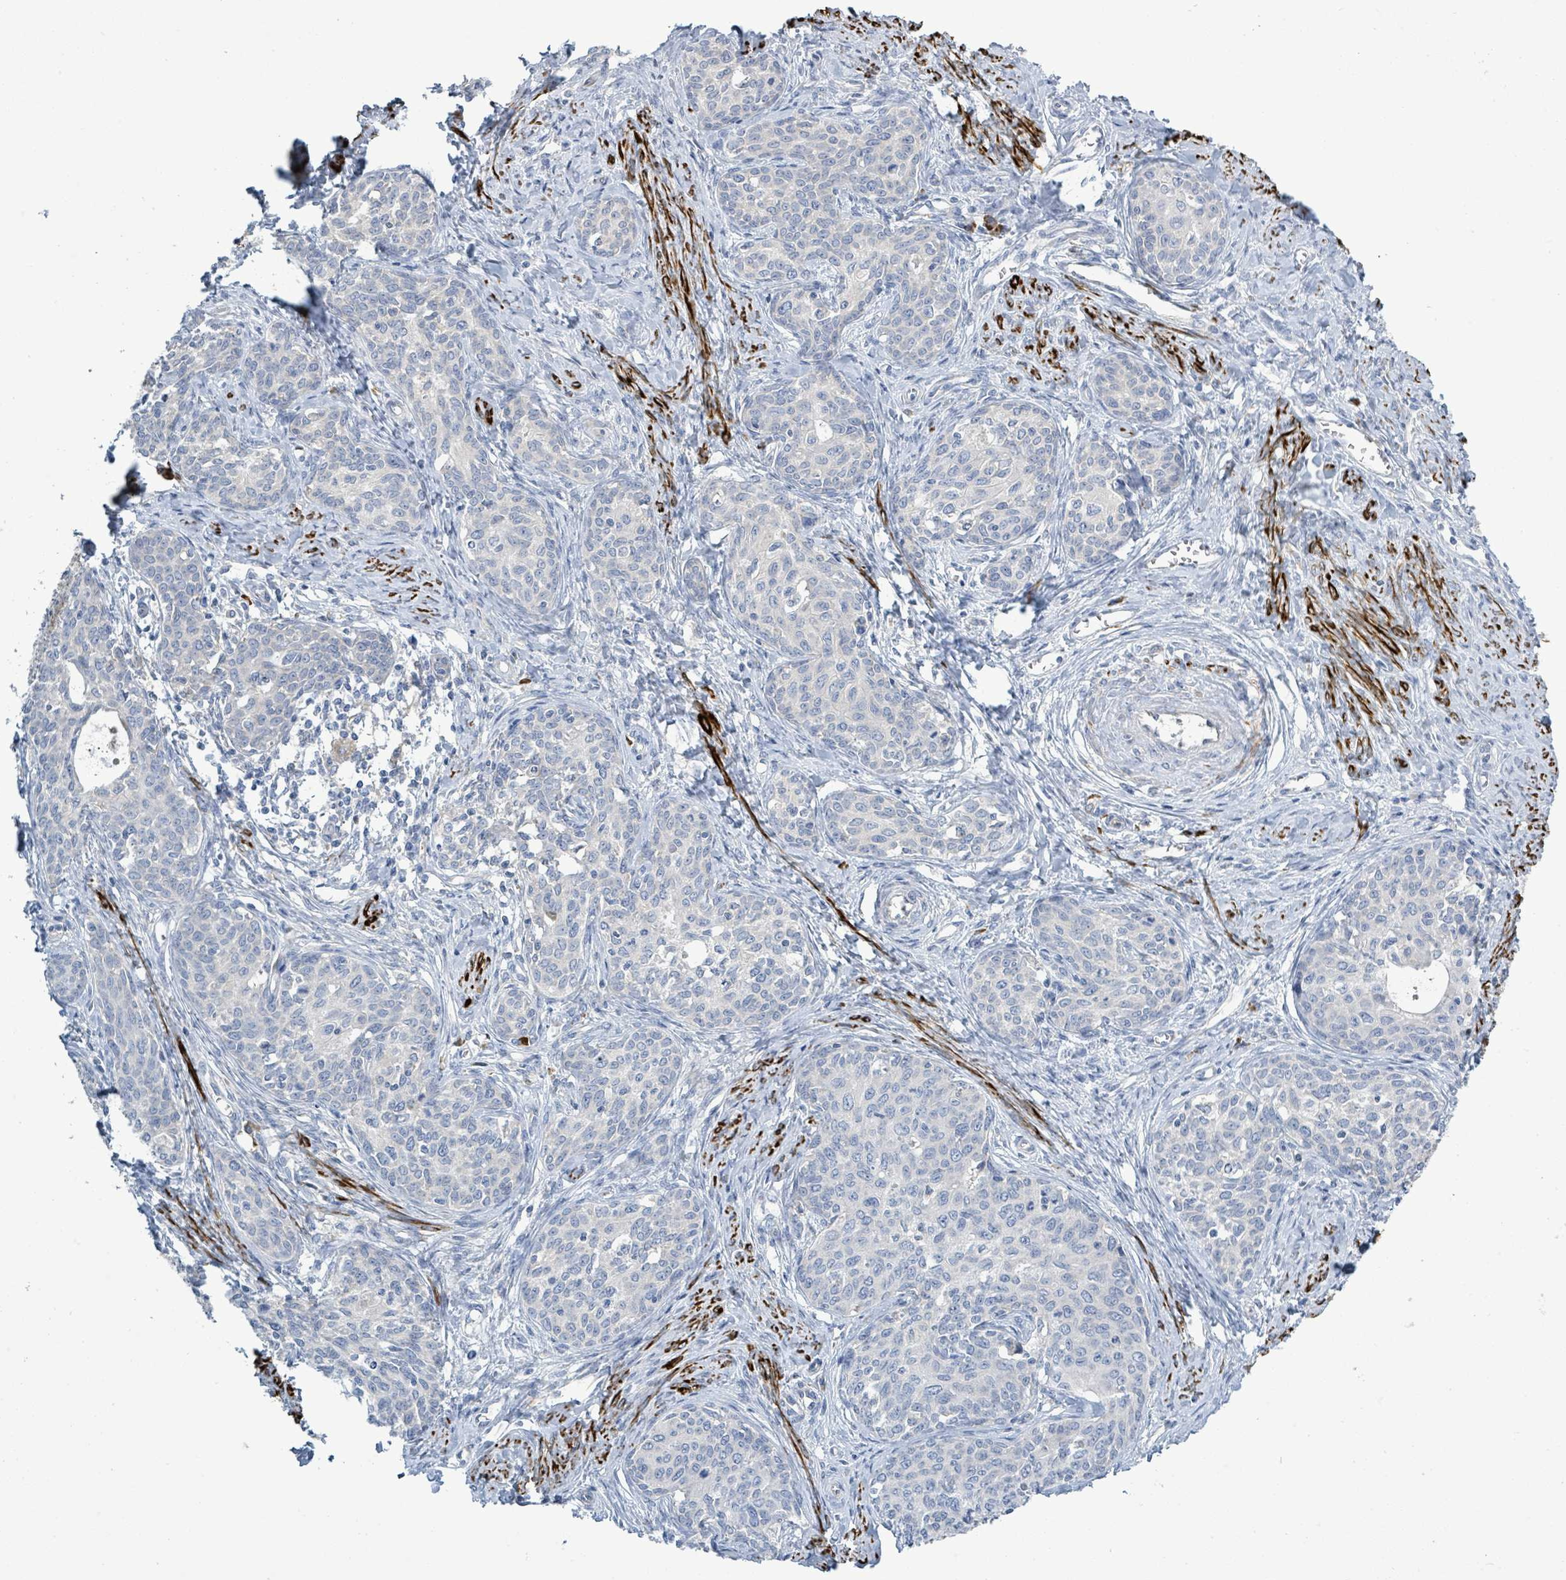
{"staining": {"intensity": "negative", "quantity": "none", "location": "none"}, "tissue": "cervical cancer", "cell_type": "Tumor cells", "image_type": "cancer", "snomed": [{"axis": "morphology", "description": "Squamous cell carcinoma, NOS"}, {"axis": "morphology", "description": "Adenocarcinoma, NOS"}, {"axis": "topography", "description": "Cervix"}], "caption": "DAB (3,3'-diaminobenzidine) immunohistochemical staining of adenocarcinoma (cervical) shows no significant staining in tumor cells. (Stains: DAB immunohistochemistry with hematoxylin counter stain, Microscopy: brightfield microscopy at high magnification).", "gene": "SIRPB1", "patient": {"sex": "female", "age": 52}}